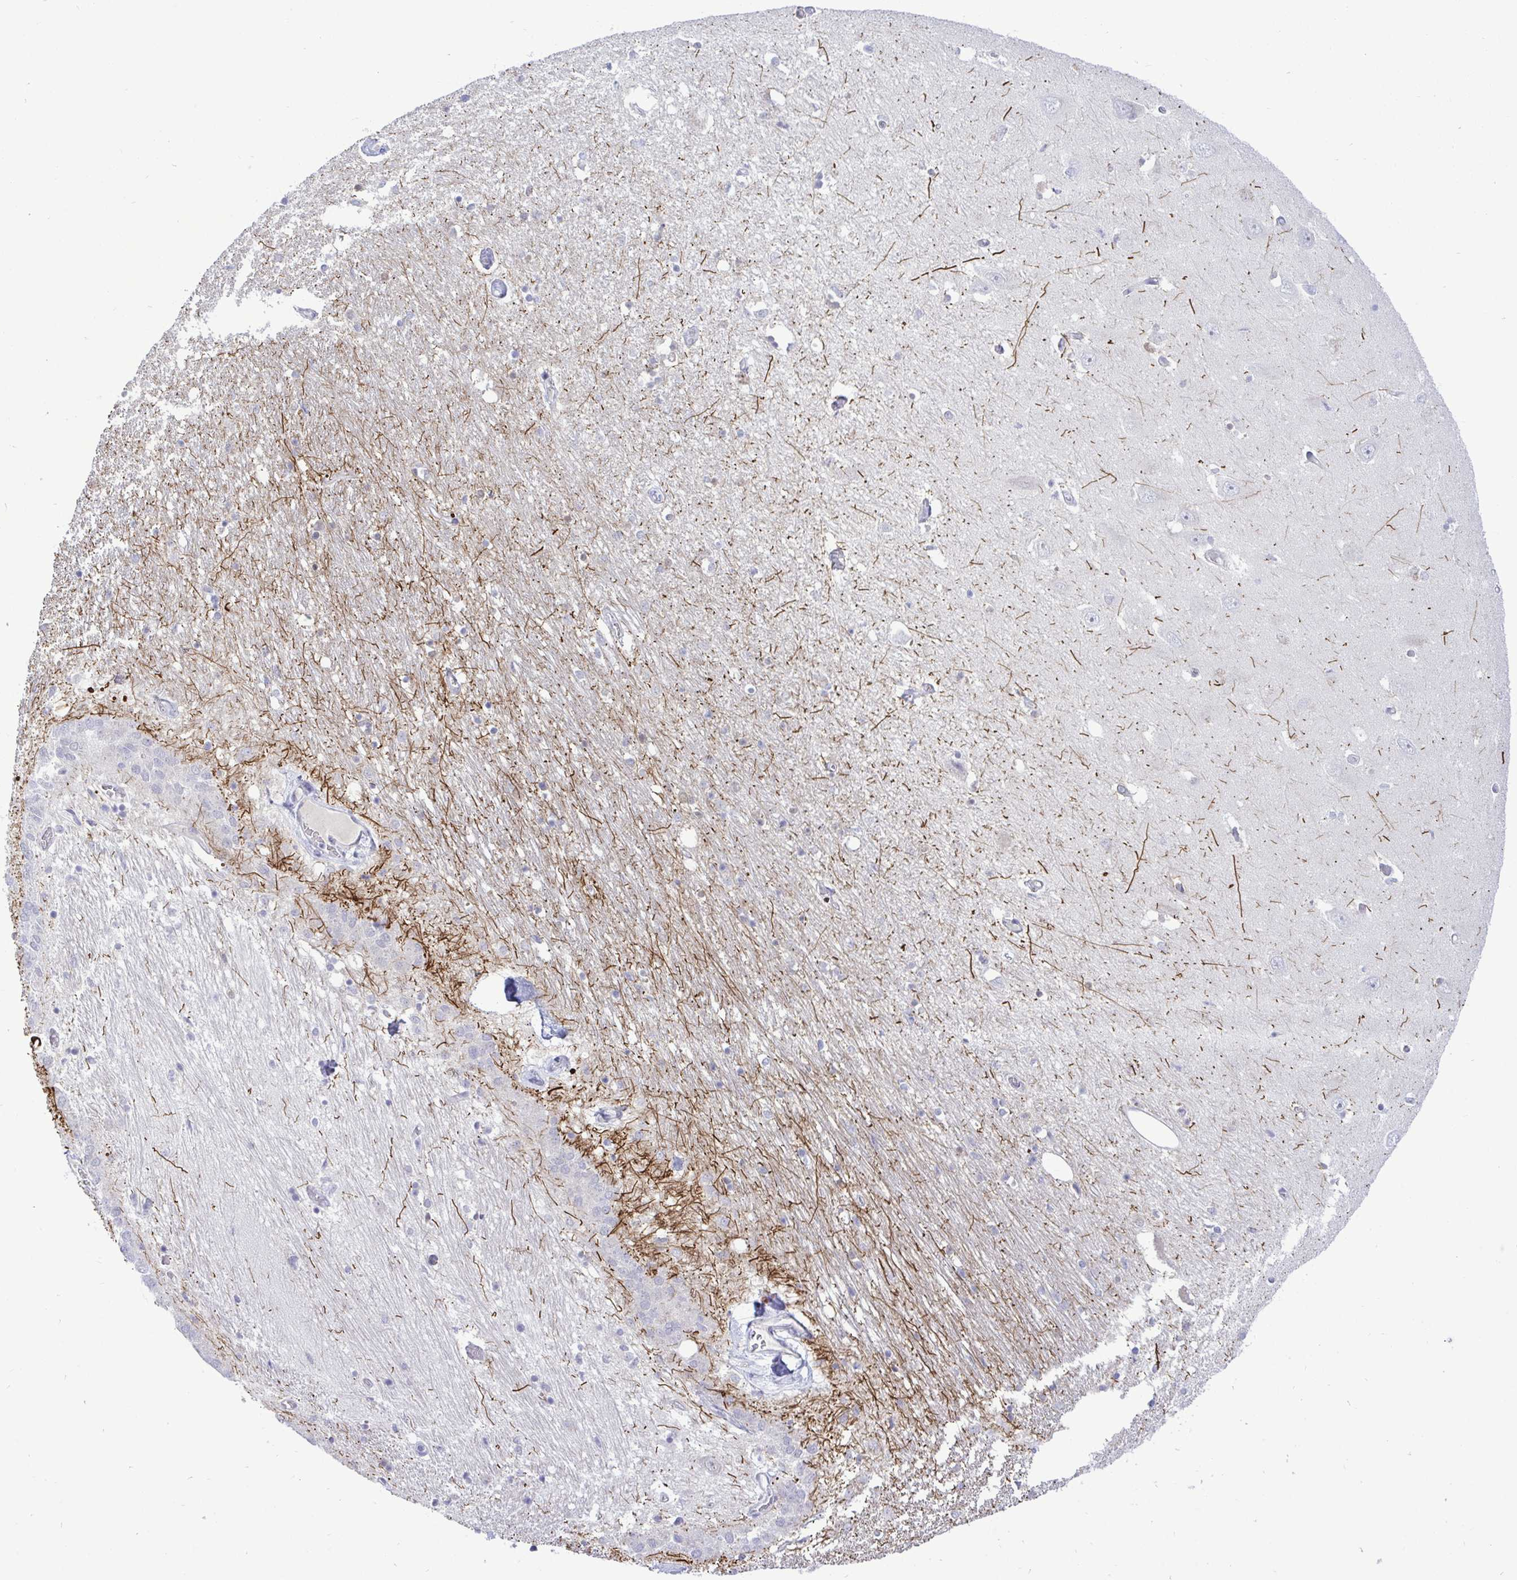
{"staining": {"intensity": "negative", "quantity": "none", "location": "none"}, "tissue": "caudate", "cell_type": "Glial cells", "image_type": "normal", "snomed": [{"axis": "morphology", "description": "Normal tissue, NOS"}, {"axis": "topography", "description": "Lateral ventricle wall"}, {"axis": "topography", "description": "Hippocampus"}], "caption": "DAB immunohistochemical staining of normal caudate displays no significant expression in glial cells.", "gene": "EPOP", "patient": {"sex": "female", "age": 63}}